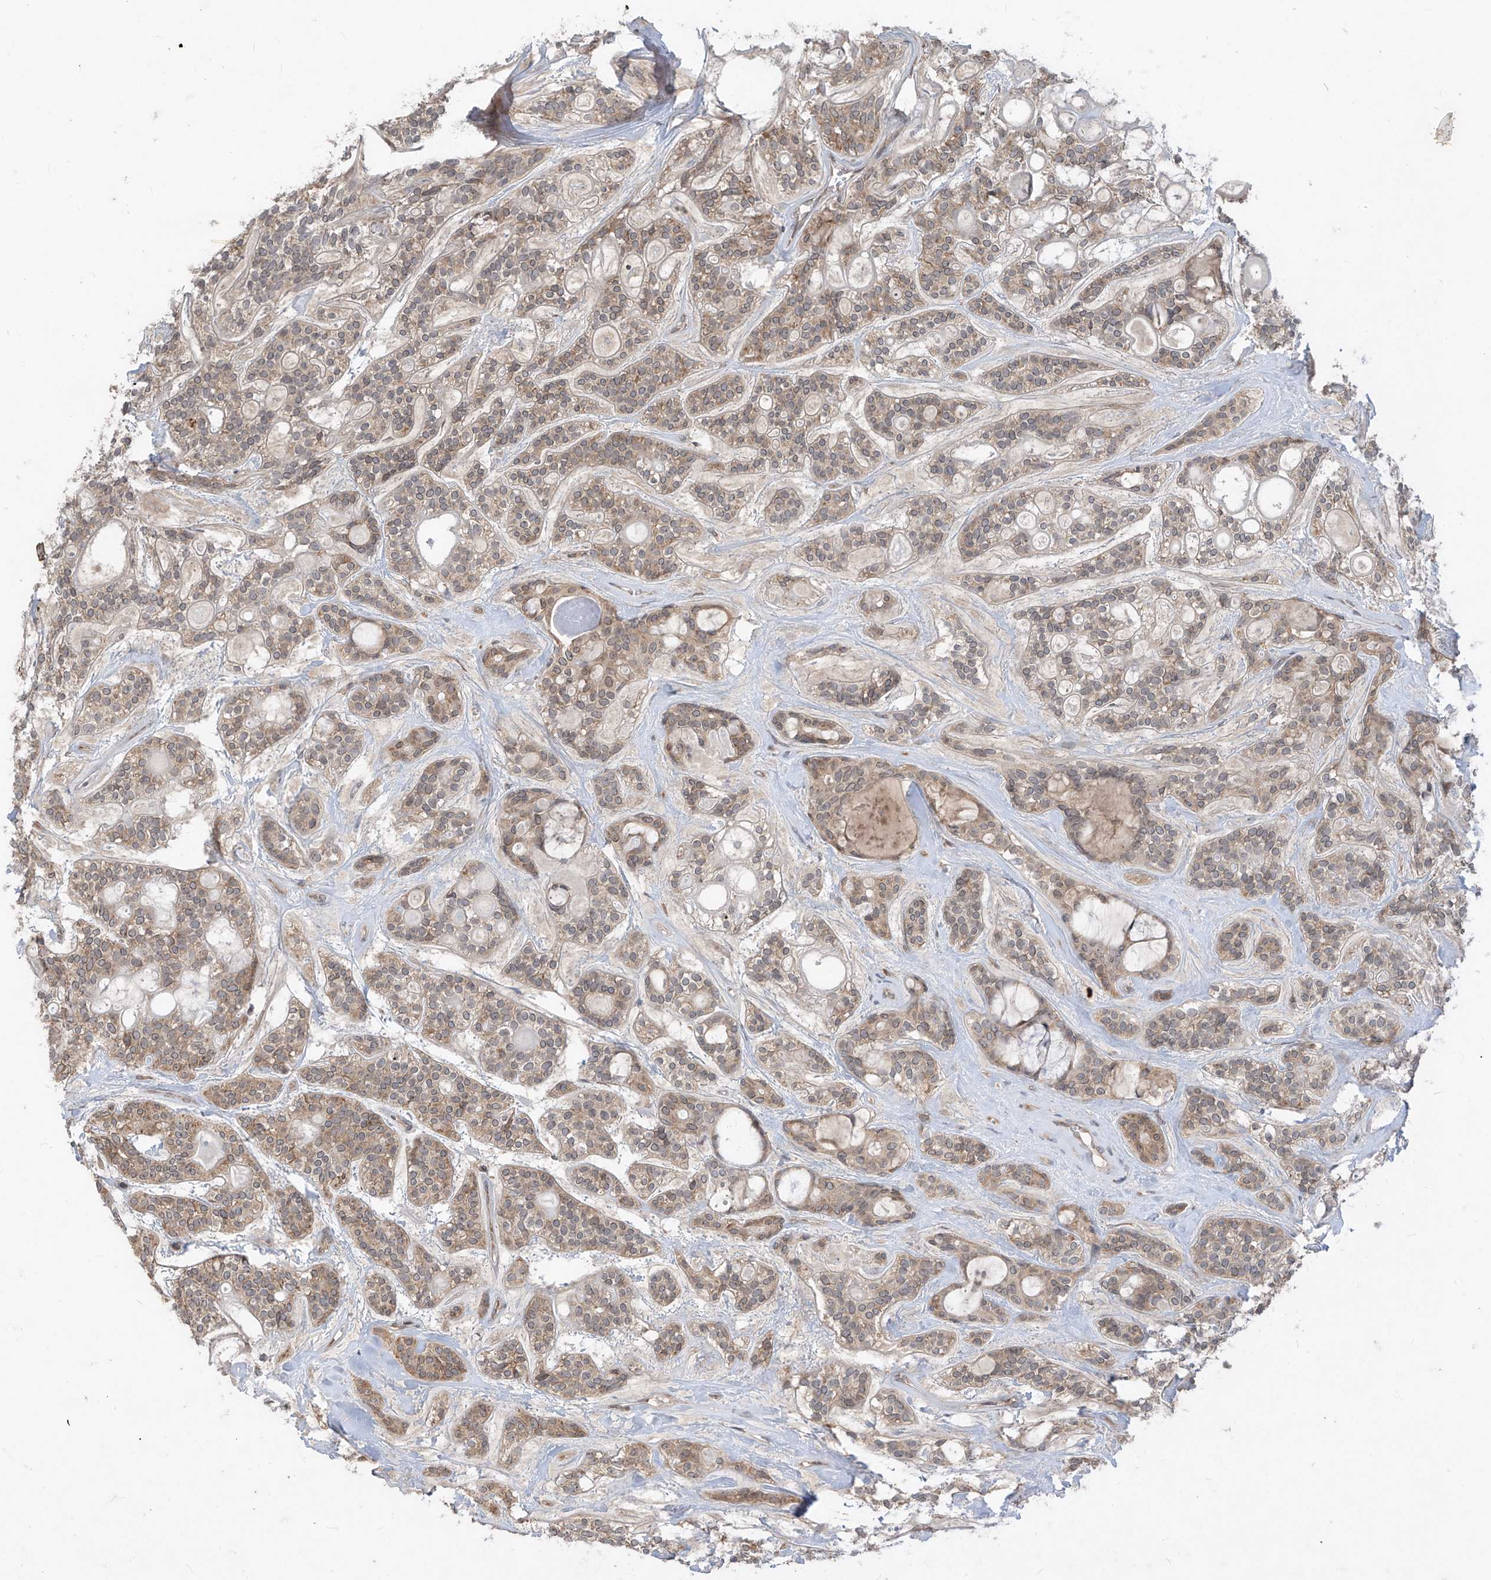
{"staining": {"intensity": "weak", "quantity": ">75%", "location": "cytoplasmic/membranous"}, "tissue": "head and neck cancer", "cell_type": "Tumor cells", "image_type": "cancer", "snomed": [{"axis": "morphology", "description": "Adenocarcinoma, NOS"}, {"axis": "topography", "description": "Head-Neck"}], "caption": "Immunohistochemical staining of human head and neck adenocarcinoma exhibits low levels of weak cytoplasmic/membranous protein positivity in approximately >75% of tumor cells.", "gene": "RPL34", "patient": {"sex": "male", "age": 66}}